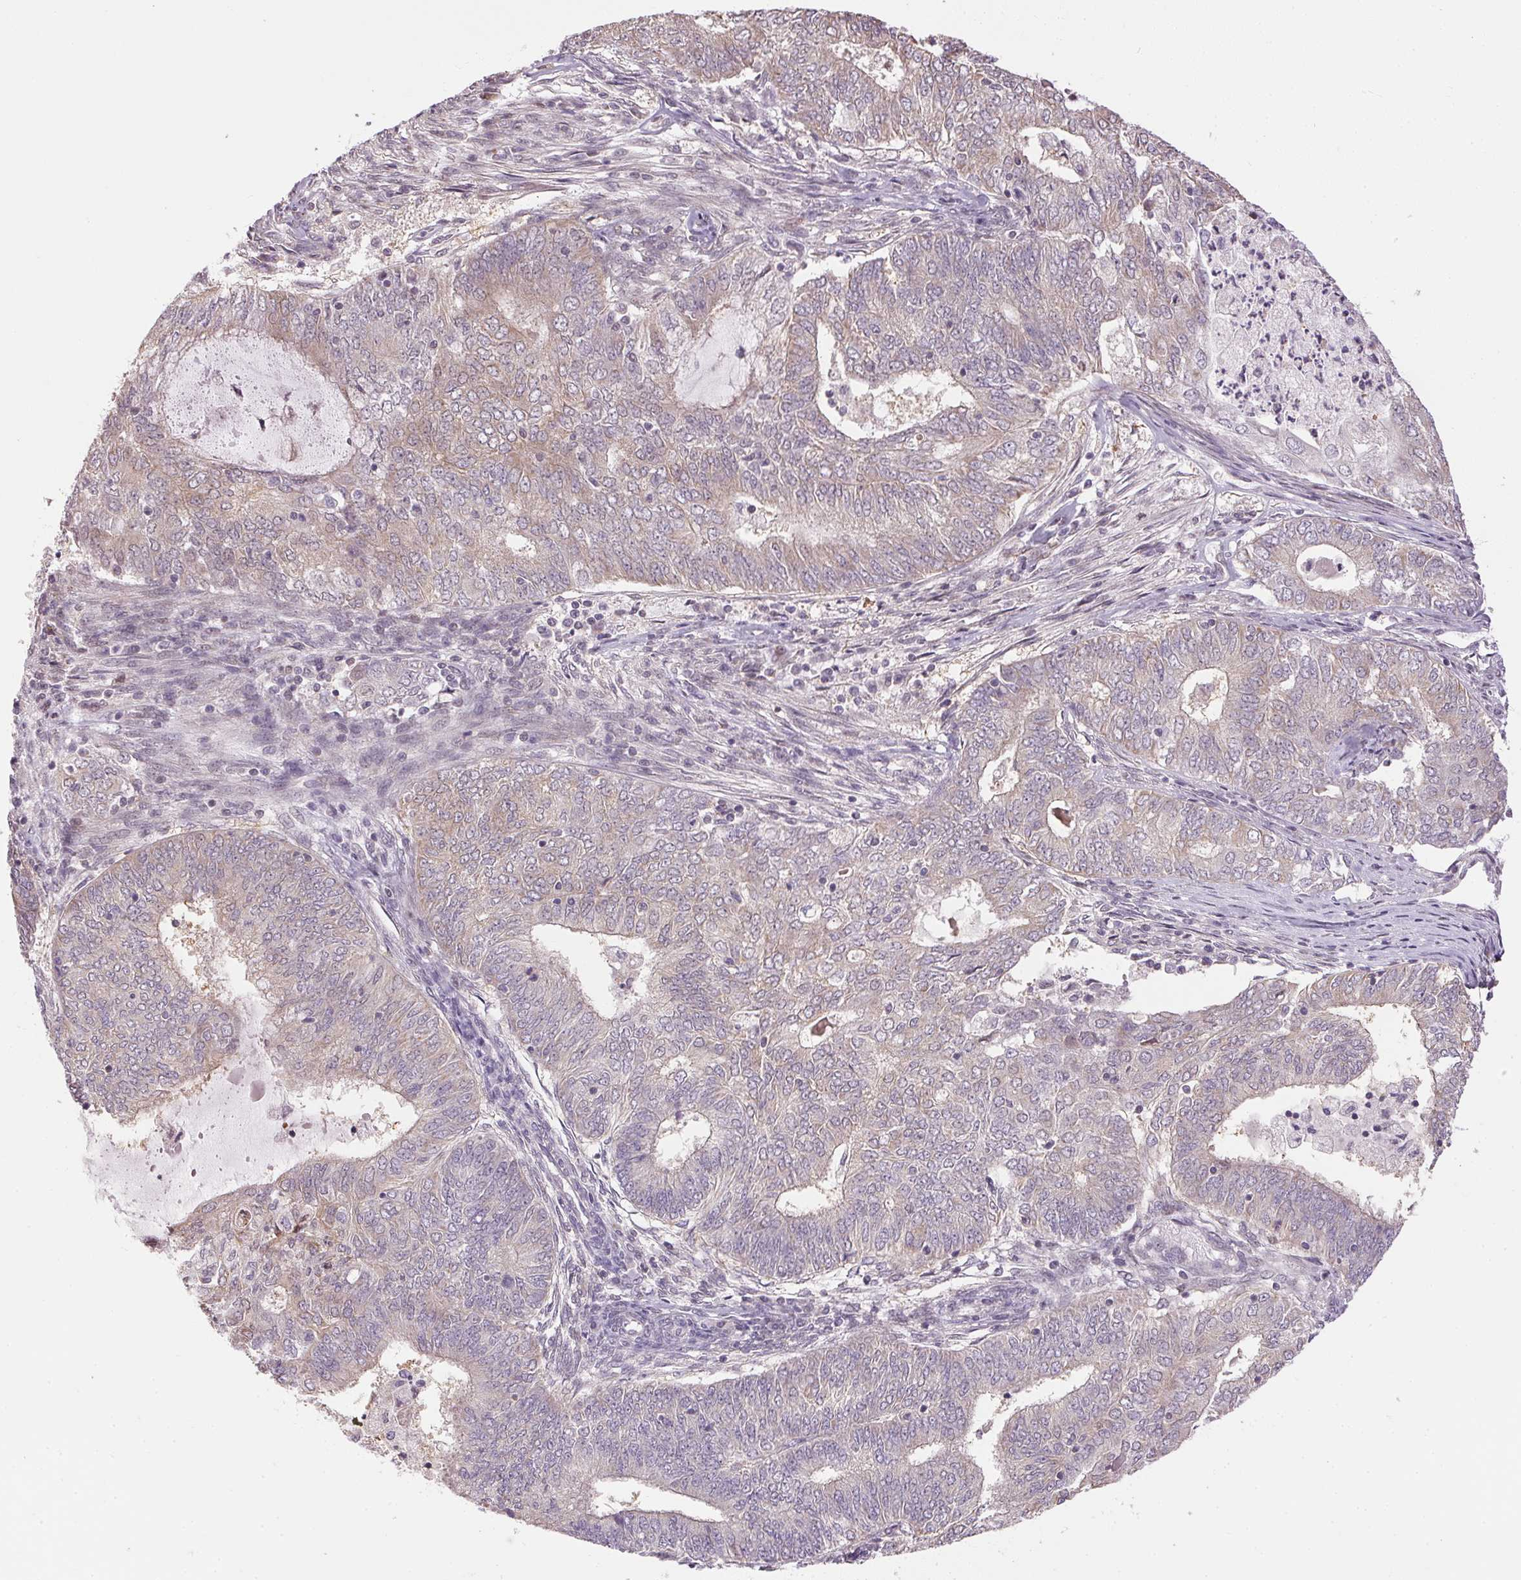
{"staining": {"intensity": "weak", "quantity": "25%-75%", "location": "cytoplasmic/membranous"}, "tissue": "endometrial cancer", "cell_type": "Tumor cells", "image_type": "cancer", "snomed": [{"axis": "morphology", "description": "Adenocarcinoma, NOS"}, {"axis": "topography", "description": "Endometrium"}], "caption": "IHC histopathology image of neoplastic tissue: endometrial cancer (adenocarcinoma) stained using immunohistochemistry reveals low levels of weak protein expression localized specifically in the cytoplasmic/membranous of tumor cells, appearing as a cytoplasmic/membranous brown color.", "gene": "SC5D", "patient": {"sex": "female", "age": 62}}